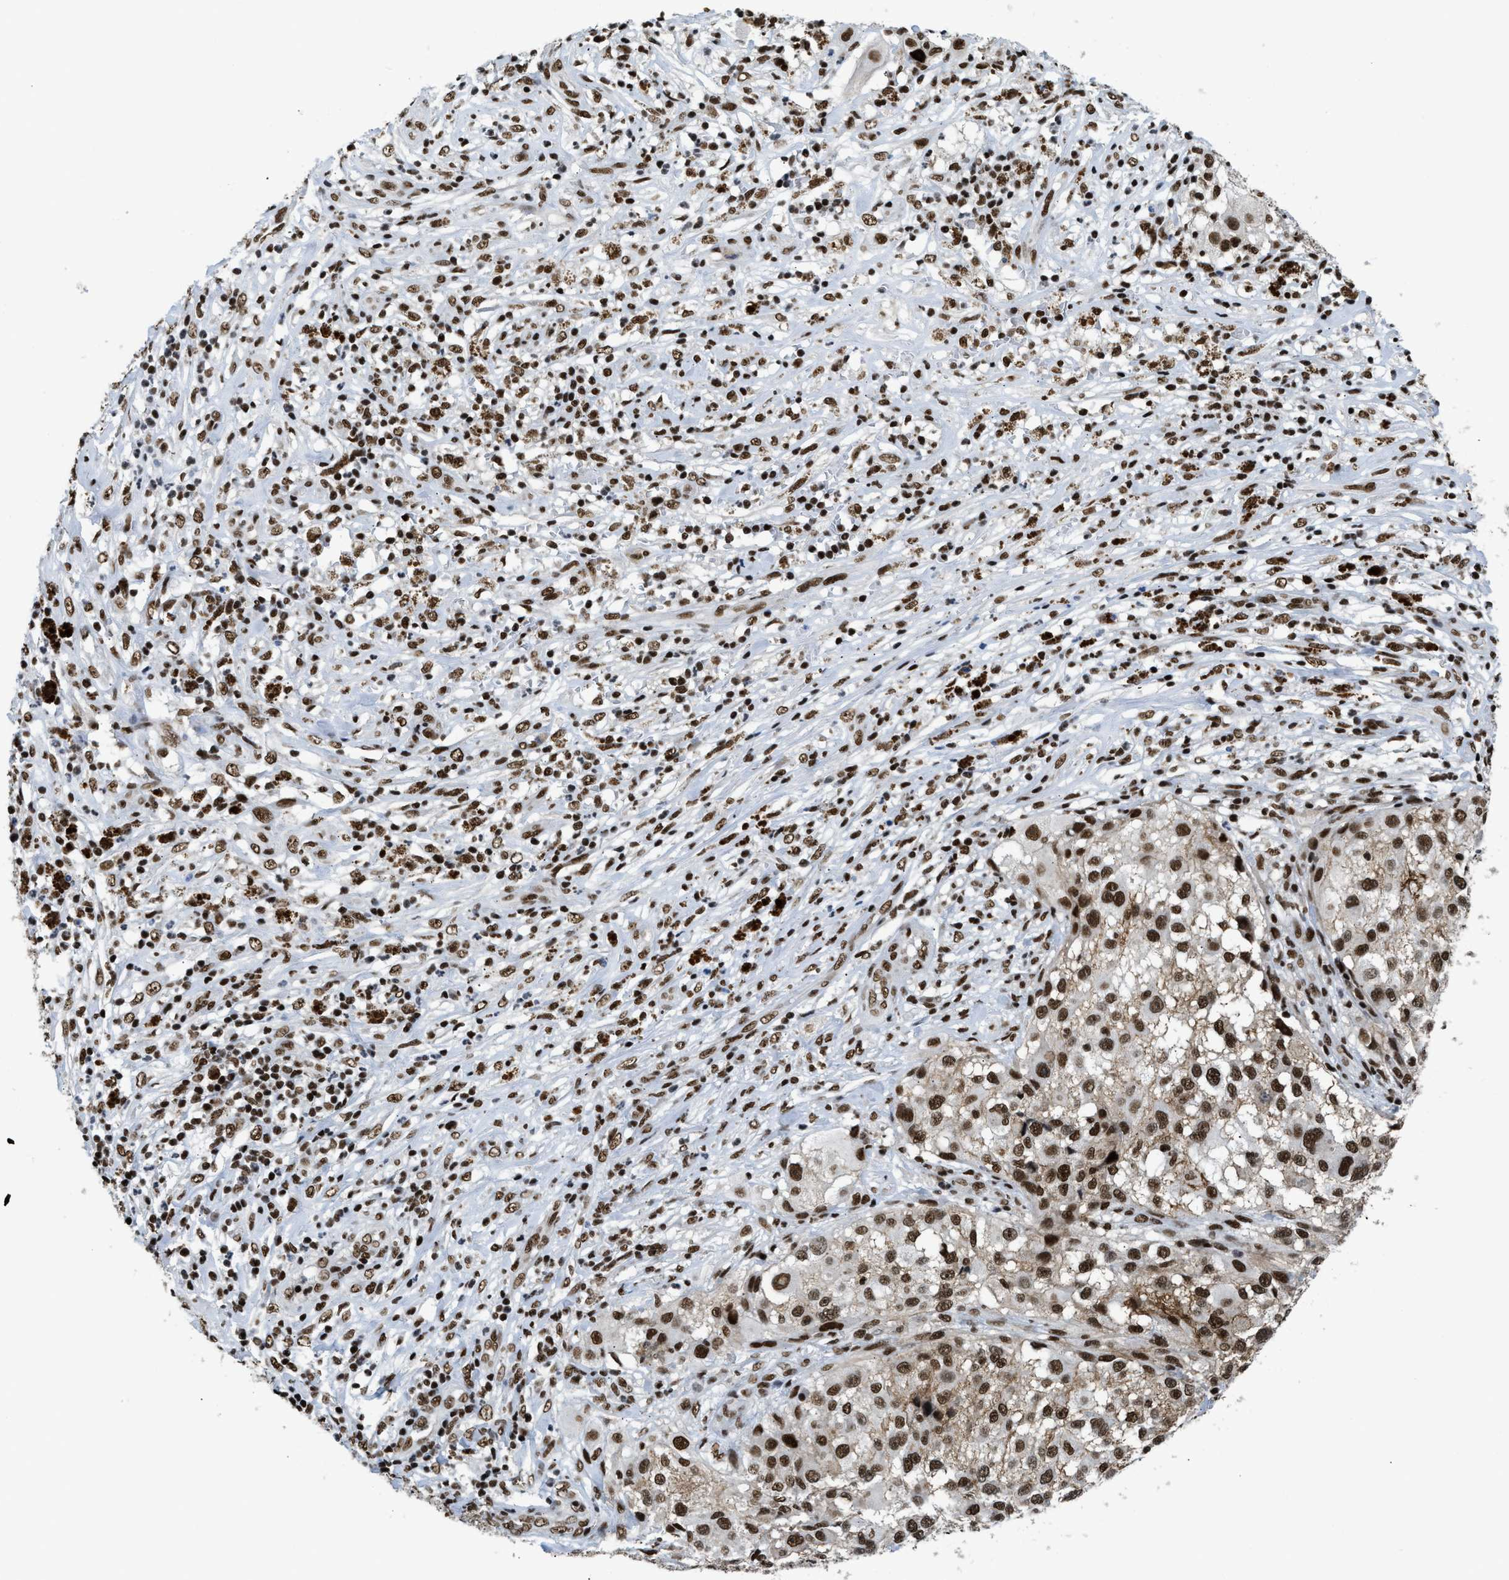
{"staining": {"intensity": "strong", "quantity": ">75%", "location": "nuclear"}, "tissue": "melanoma", "cell_type": "Tumor cells", "image_type": "cancer", "snomed": [{"axis": "morphology", "description": "Necrosis, NOS"}, {"axis": "morphology", "description": "Malignant melanoma, NOS"}, {"axis": "topography", "description": "Skin"}], "caption": "There is high levels of strong nuclear positivity in tumor cells of melanoma, as demonstrated by immunohistochemical staining (brown color).", "gene": "SCAF4", "patient": {"sex": "female", "age": 87}}